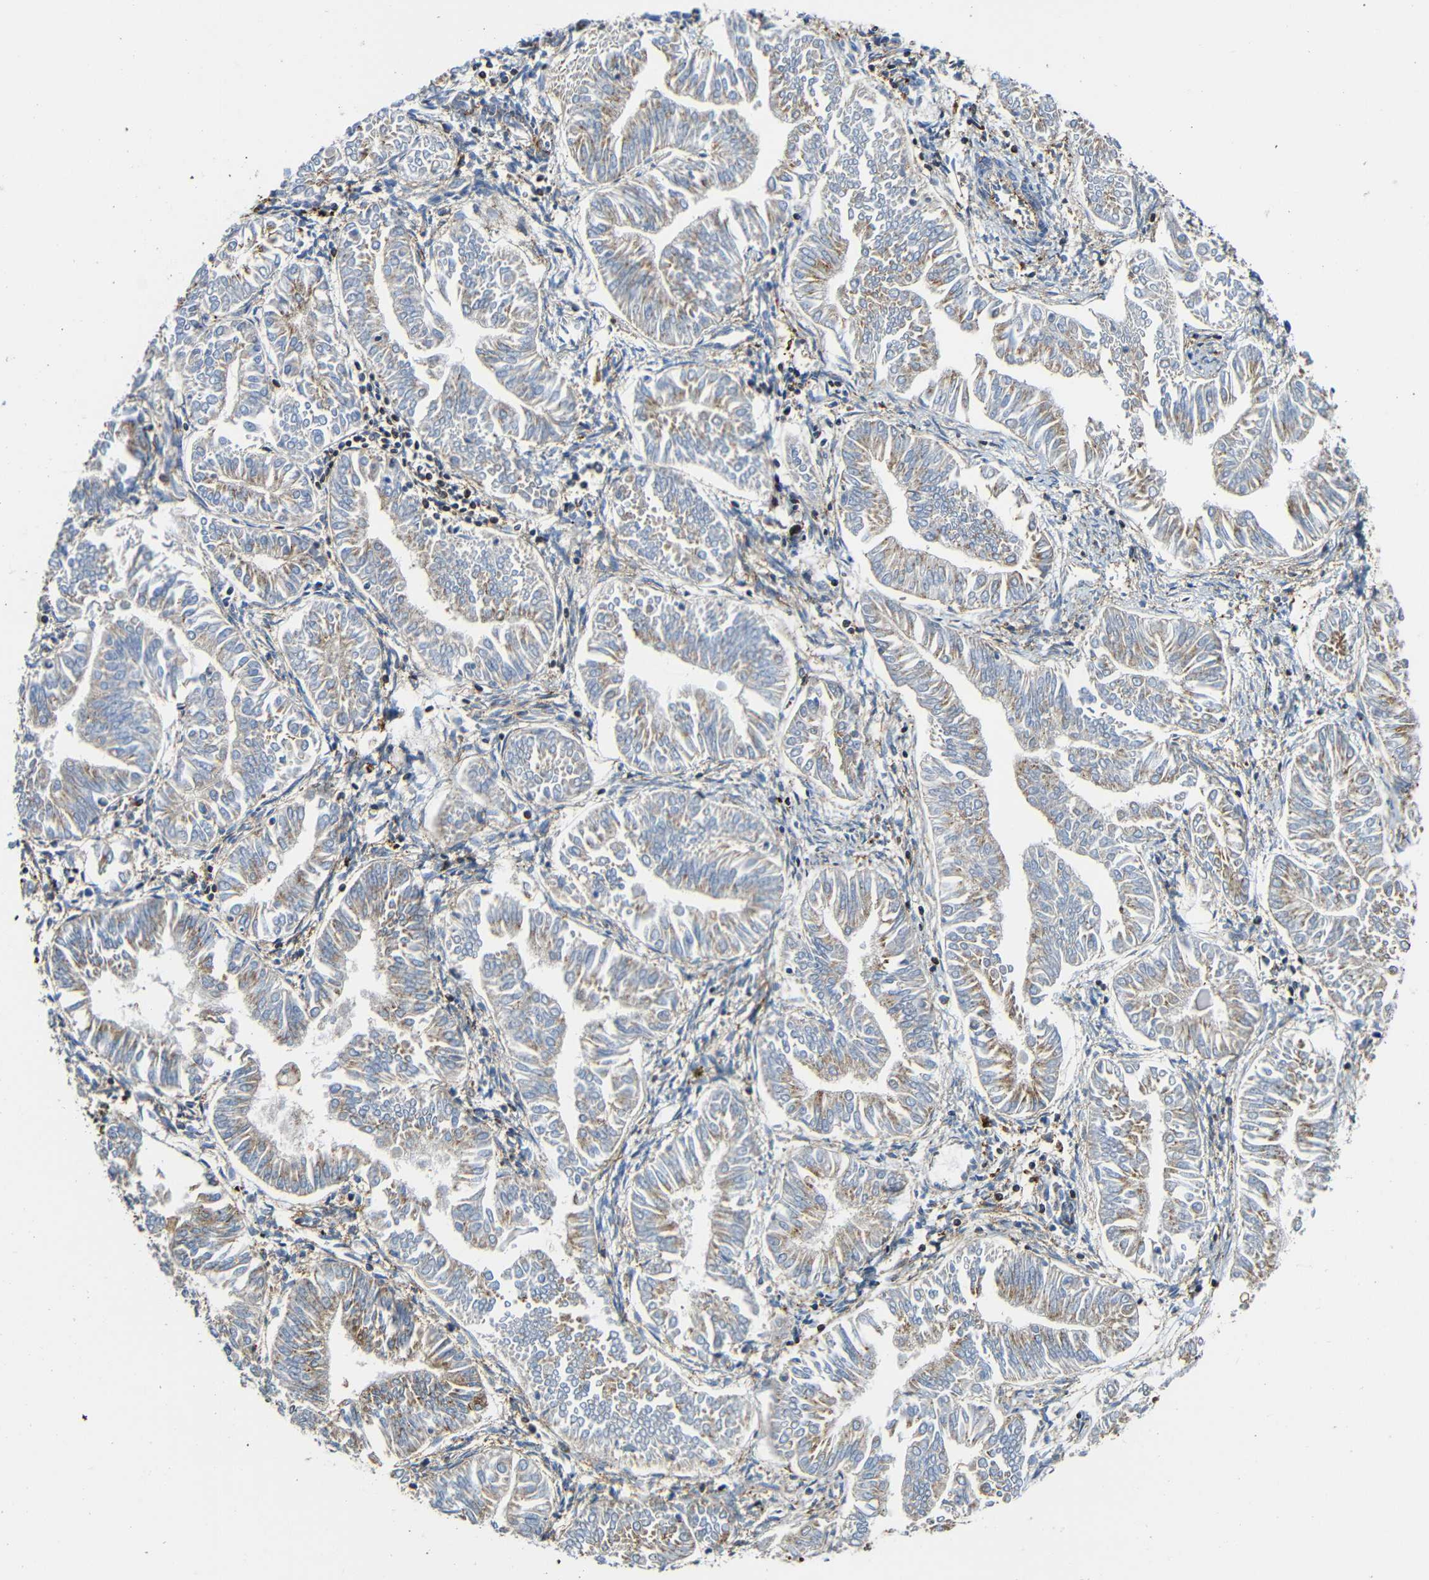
{"staining": {"intensity": "moderate", "quantity": "25%-75%", "location": "cytoplasmic/membranous"}, "tissue": "endometrial cancer", "cell_type": "Tumor cells", "image_type": "cancer", "snomed": [{"axis": "morphology", "description": "Adenocarcinoma, NOS"}, {"axis": "topography", "description": "Endometrium"}], "caption": "Moderate cytoplasmic/membranous expression for a protein is seen in about 25%-75% of tumor cells of endometrial cancer (adenocarcinoma) using immunohistochemistry.", "gene": "IGSF10", "patient": {"sex": "female", "age": 53}}